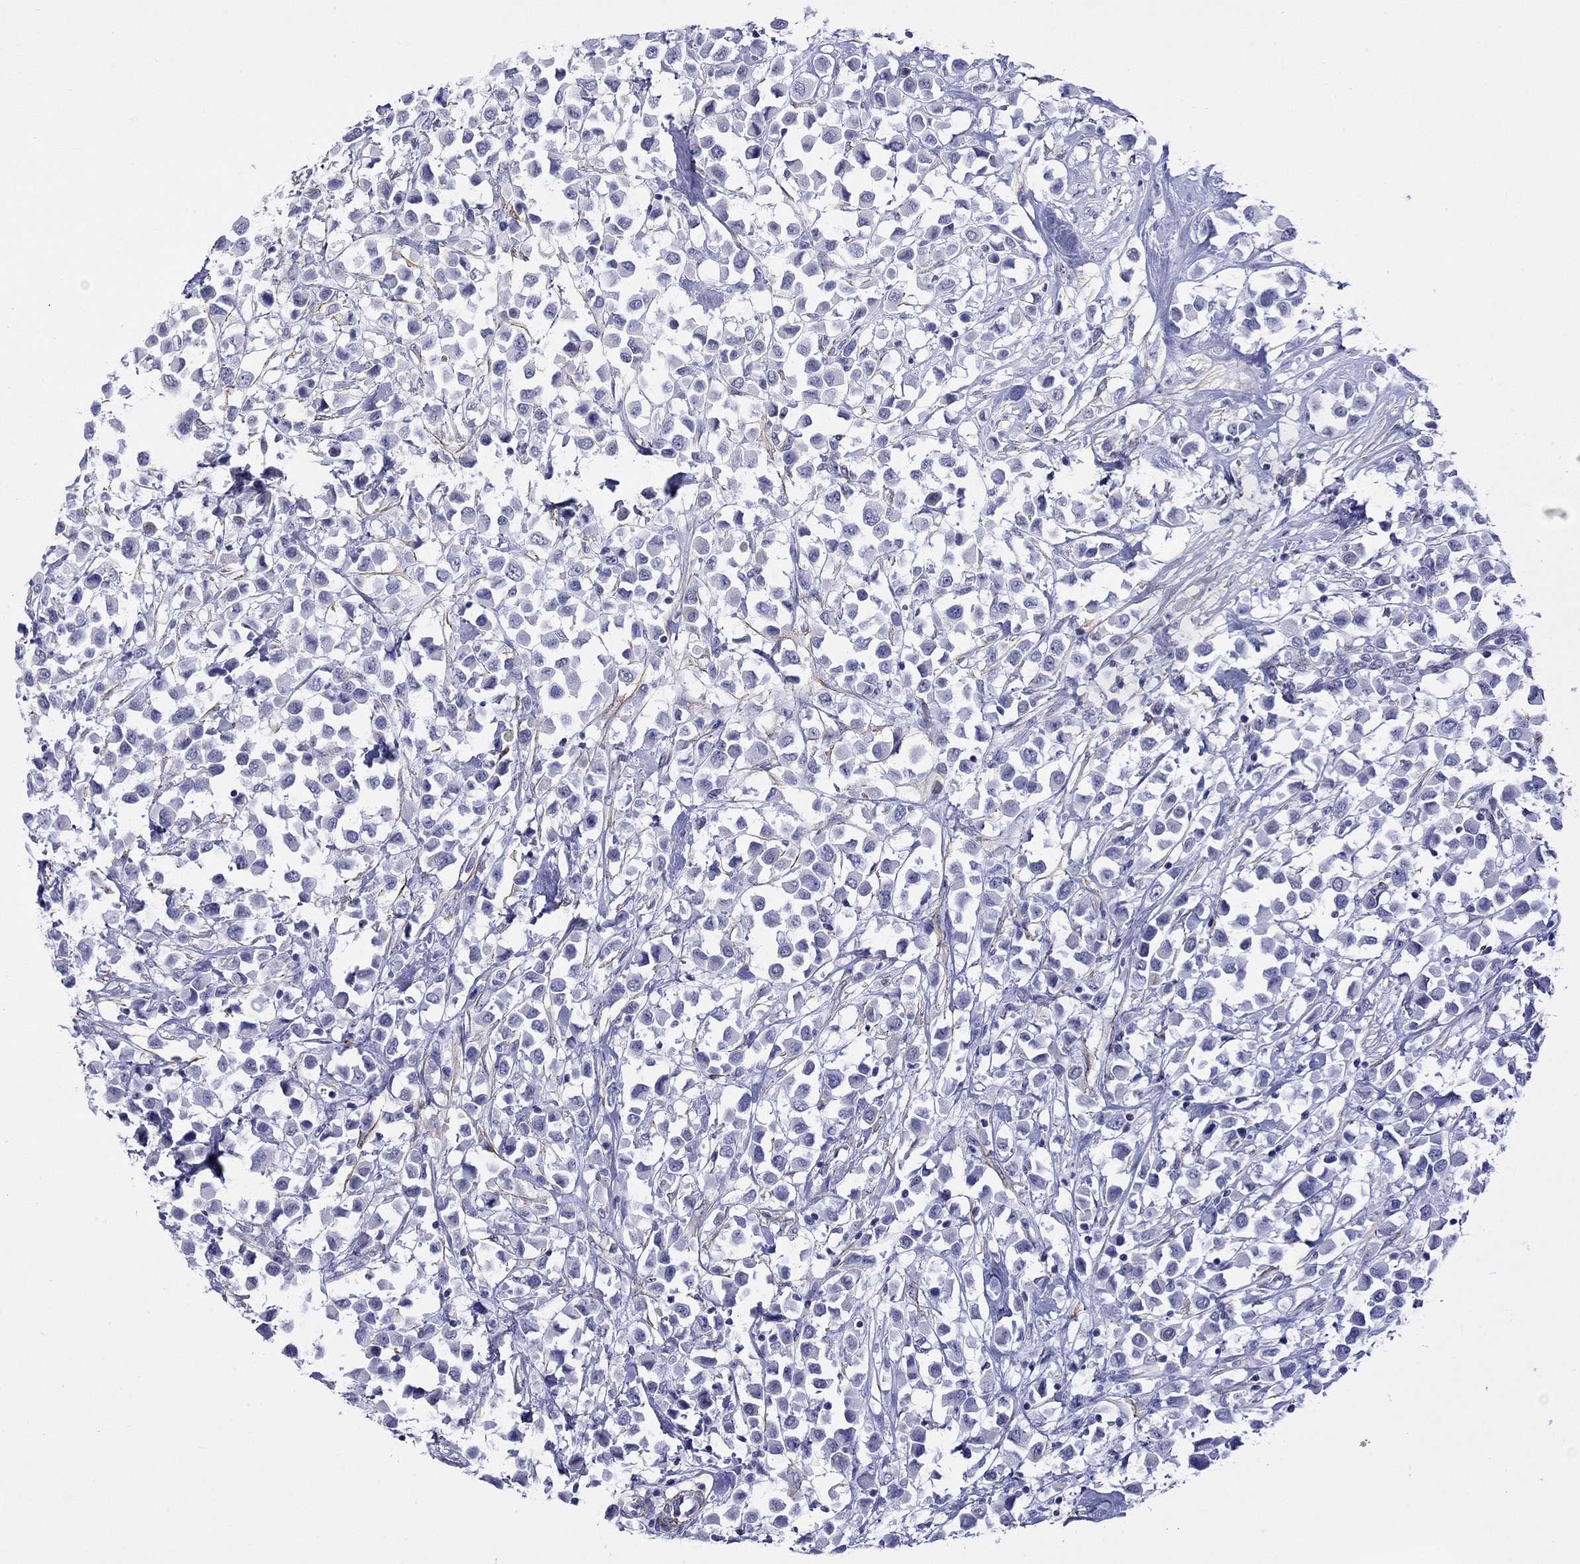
{"staining": {"intensity": "negative", "quantity": "none", "location": "none"}, "tissue": "breast cancer", "cell_type": "Tumor cells", "image_type": "cancer", "snomed": [{"axis": "morphology", "description": "Duct carcinoma"}, {"axis": "topography", "description": "Breast"}], "caption": "Immunohistochemistry of breast cancer (invasive ductal carcinoma) exhibits no staining in tumor cells.", "gene": "MYMX", "patient": {"sex": "female", "age": 61}}